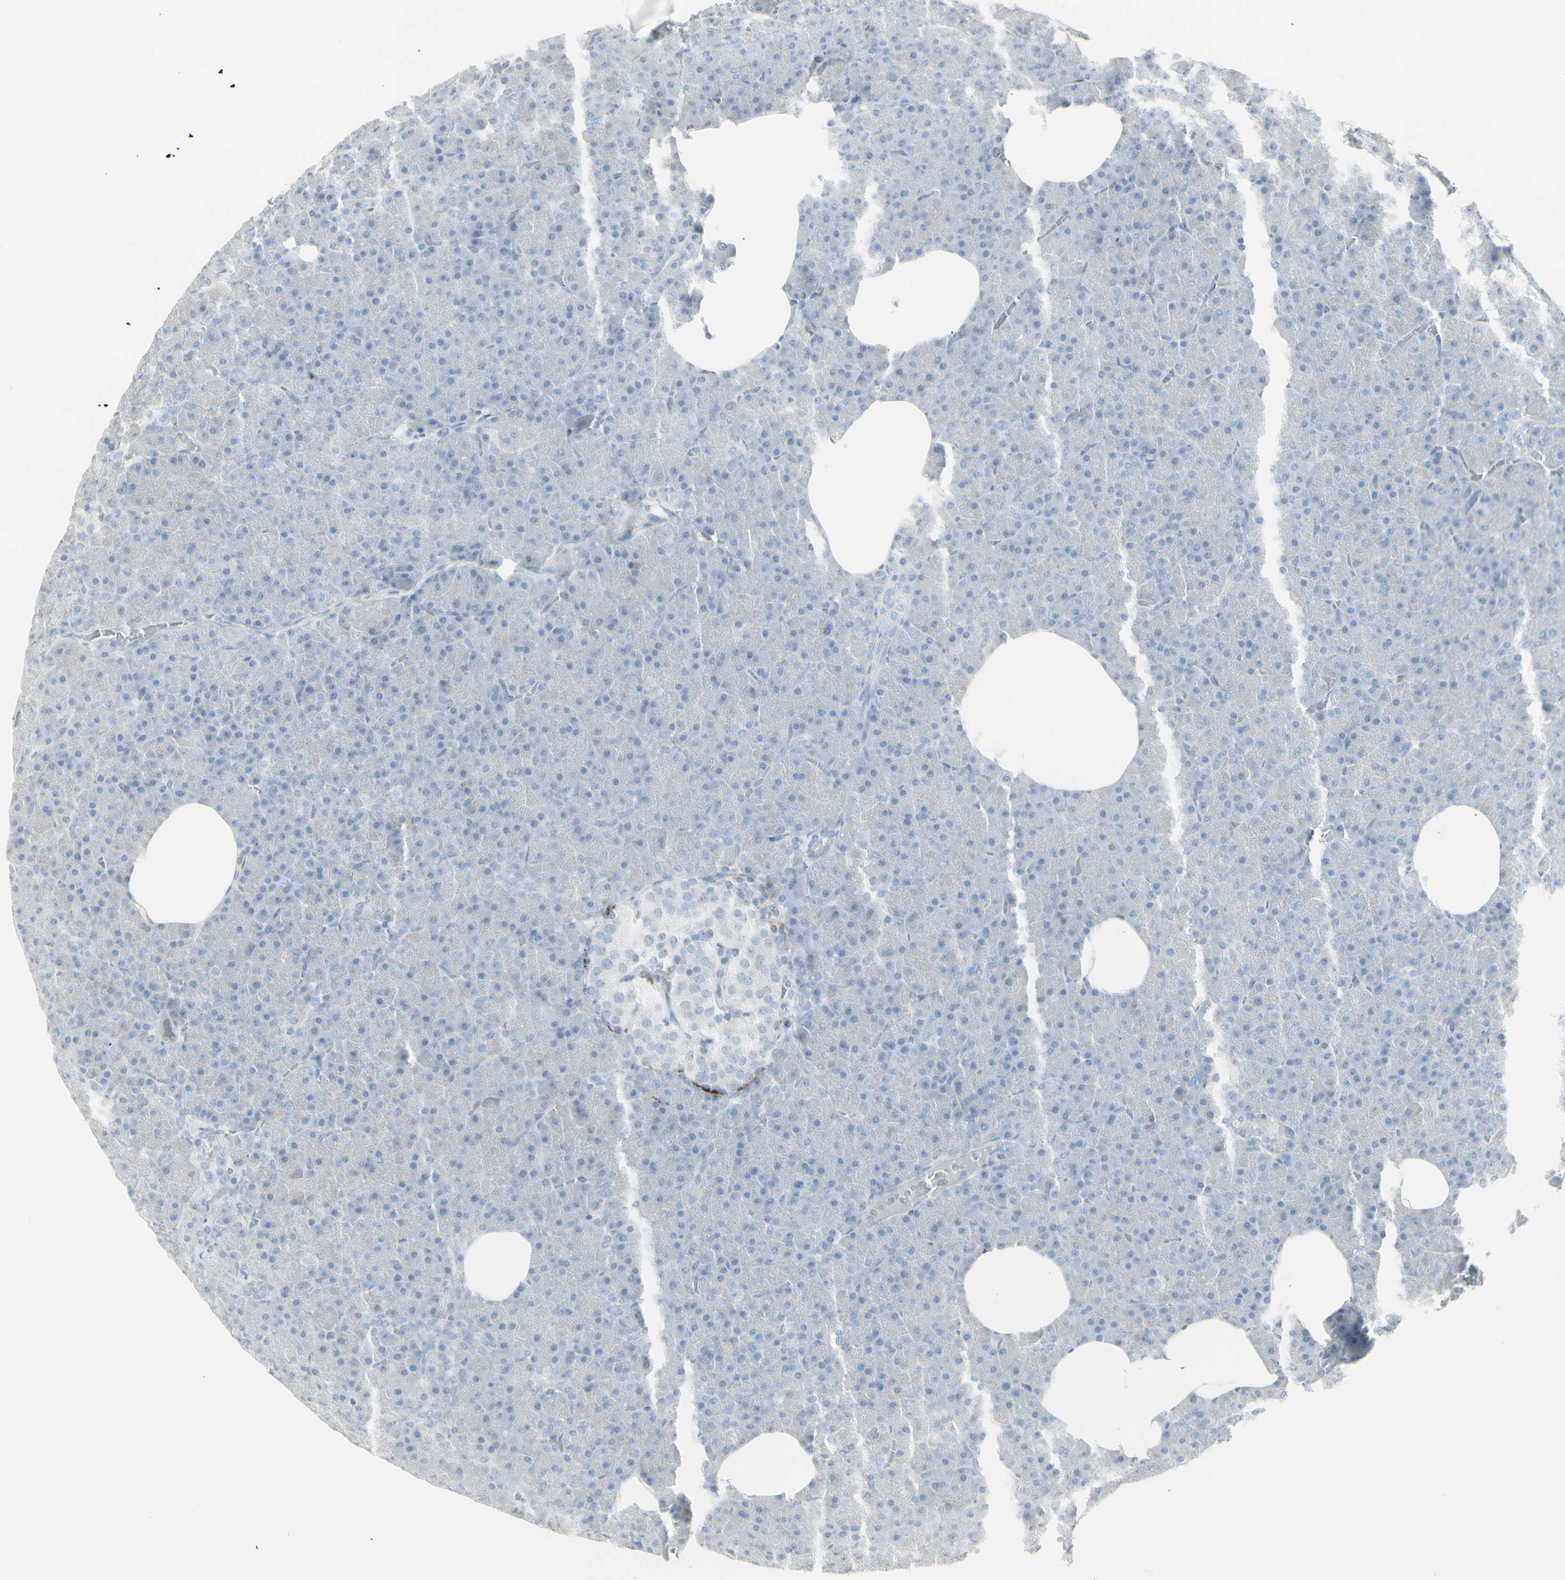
{"staining": {"intensity": "negative", "quantity": "none", "location": "none"}, "tissue": "pancreas", "cell_type": "Exocrine glandular cells", "image_type": "normal", "snomed": [{"axis": "morphology", "description": "Normal tissue, NOS"}, {"axis": "topography", "description": "Pancreas"}], "caption": "This image is of benign pancreas stained with IHC to label a protein in brown with the nuclei are counter-stained blue. There is no expression in exocrine glandular cells.", "gene": "YBX2", "patient": {"sex": "female", "age": 35}}